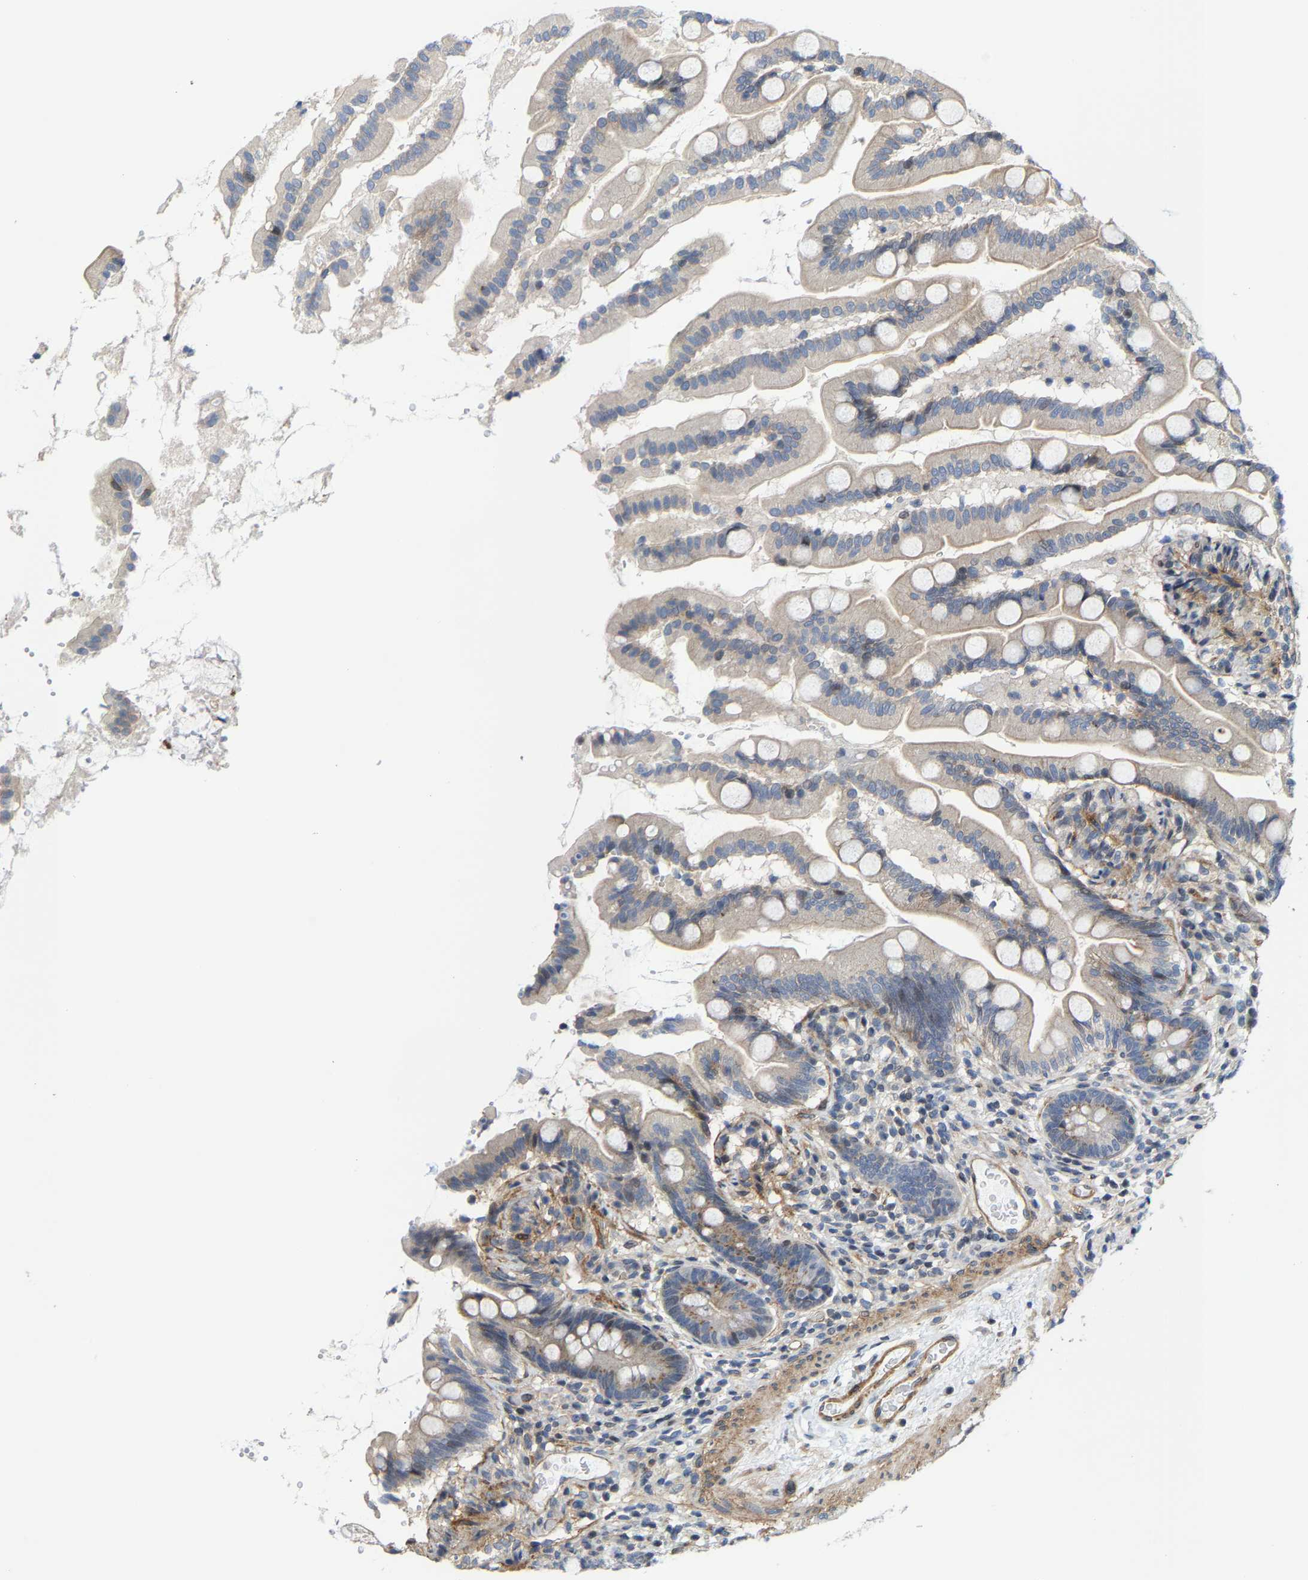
{"staining": {"intensity": "weak", "quantity": "<25%", "location": "cytoplasmic/membranous"}, "tissue": "small intestine", "cell_type": "Glandular cells", "image_type": "normal", "snomed": [{"axis": "morphology", "description": "Normal tissue, NOS"}, {"axis": "topography", "description": "Small intestine"}], "caption": "Micrograph shows no significant protein staining in glandular cells of normal small intestine.", "gene": "TGFB1I1", "patient": {"sex": "female", "age": 56}}